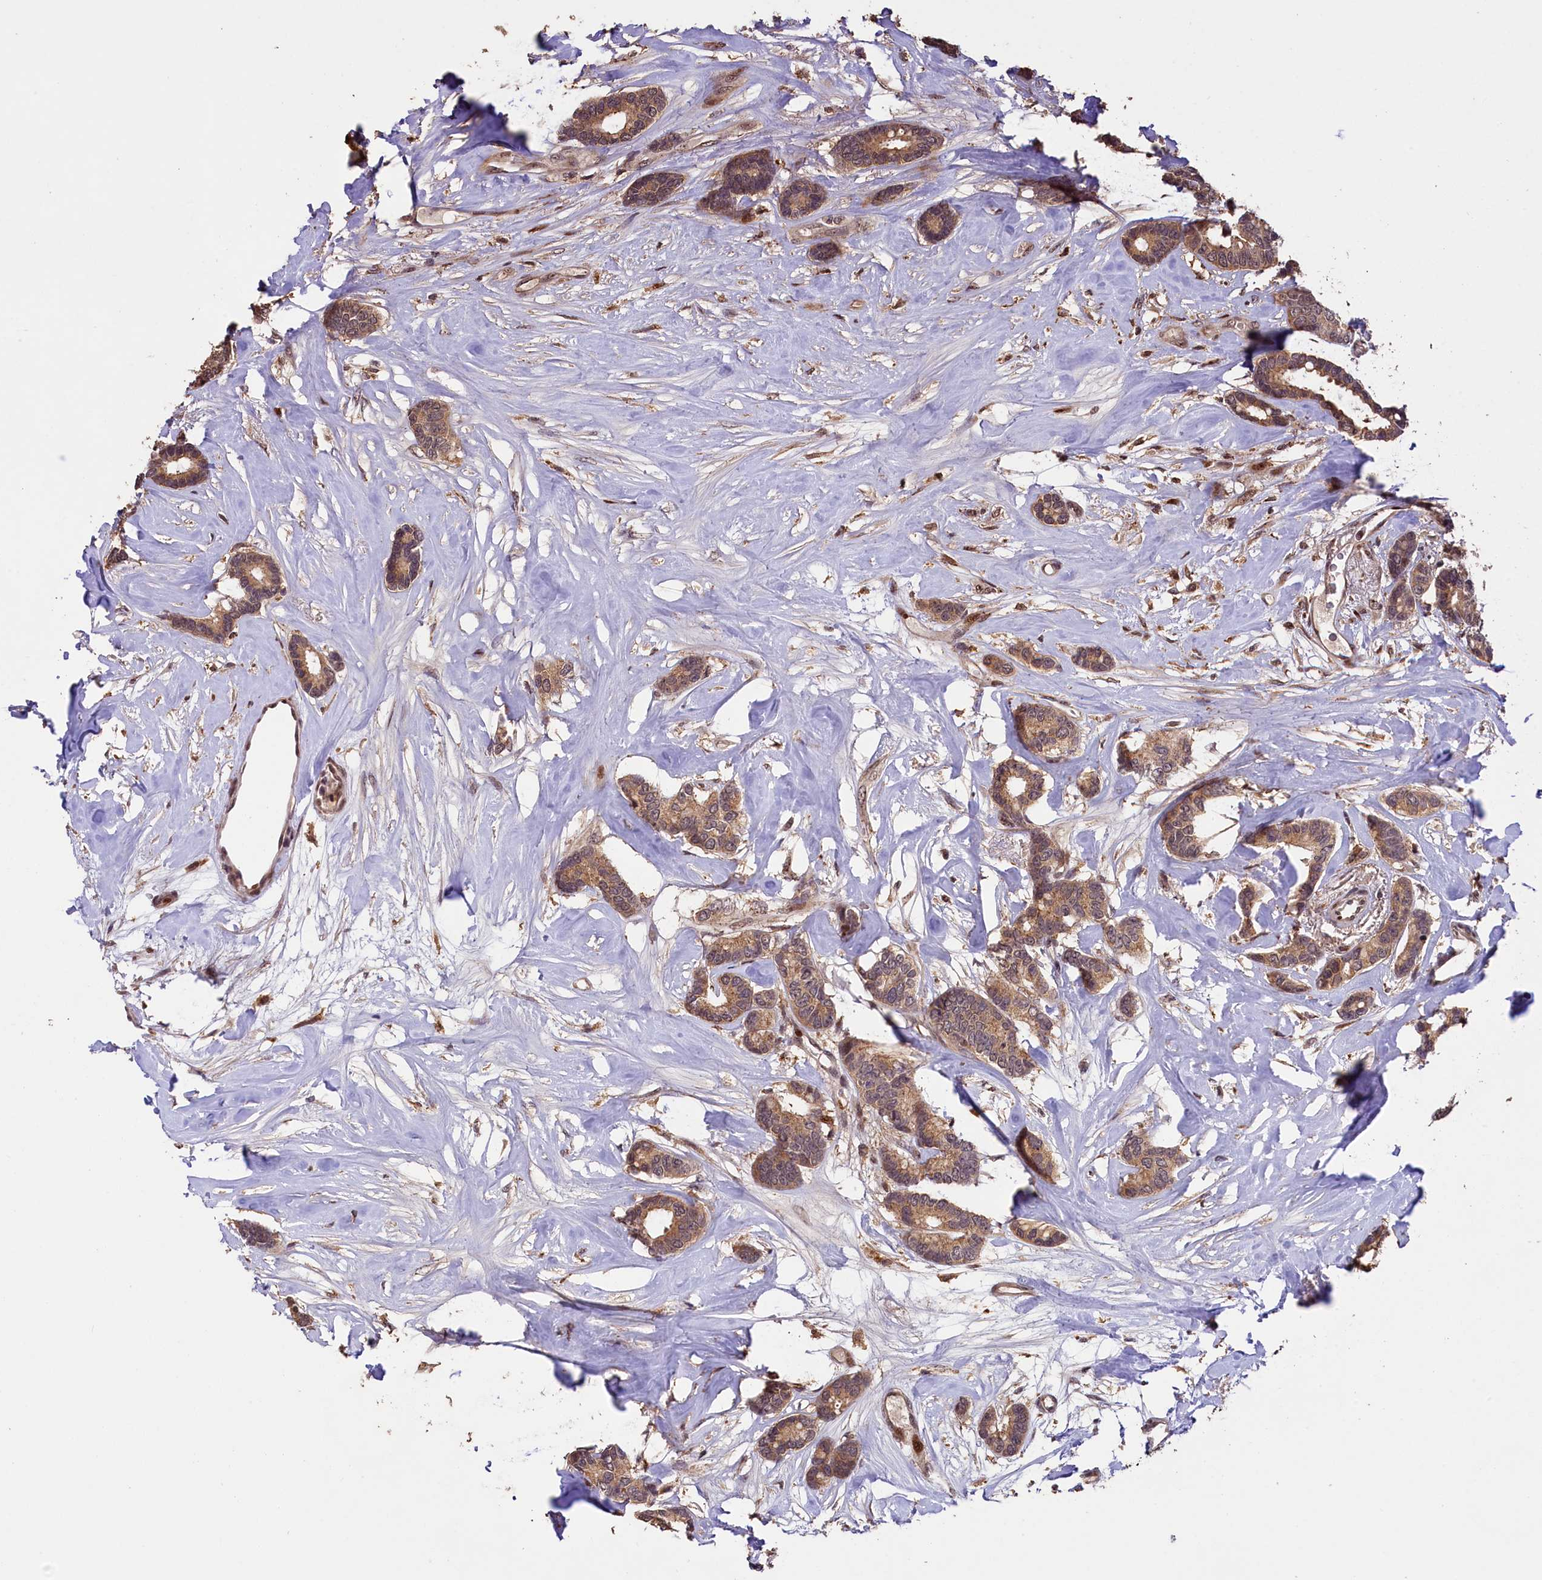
{"staining": {"intensity": "moderate", "quantity": ">75%", "location": "cytoplasmic/membranous"}, "tissue": "breast cancer", "cell_type": "Tumor cells", "image_type": "cancer", "snomed": [{"axis": "morphology", "description": "Duct carcinoma"}, {"axis": "topography", "description": "Breast"}], "caption": "Tumor cells demonstrate medium levels of moderate cytoplasmic/membranous staining in approximately >75% of cells in human infiltrating ductal carcinoma (breast).", "gene": "PHAF1", "patient": {"sex": "female", "age": 87}}